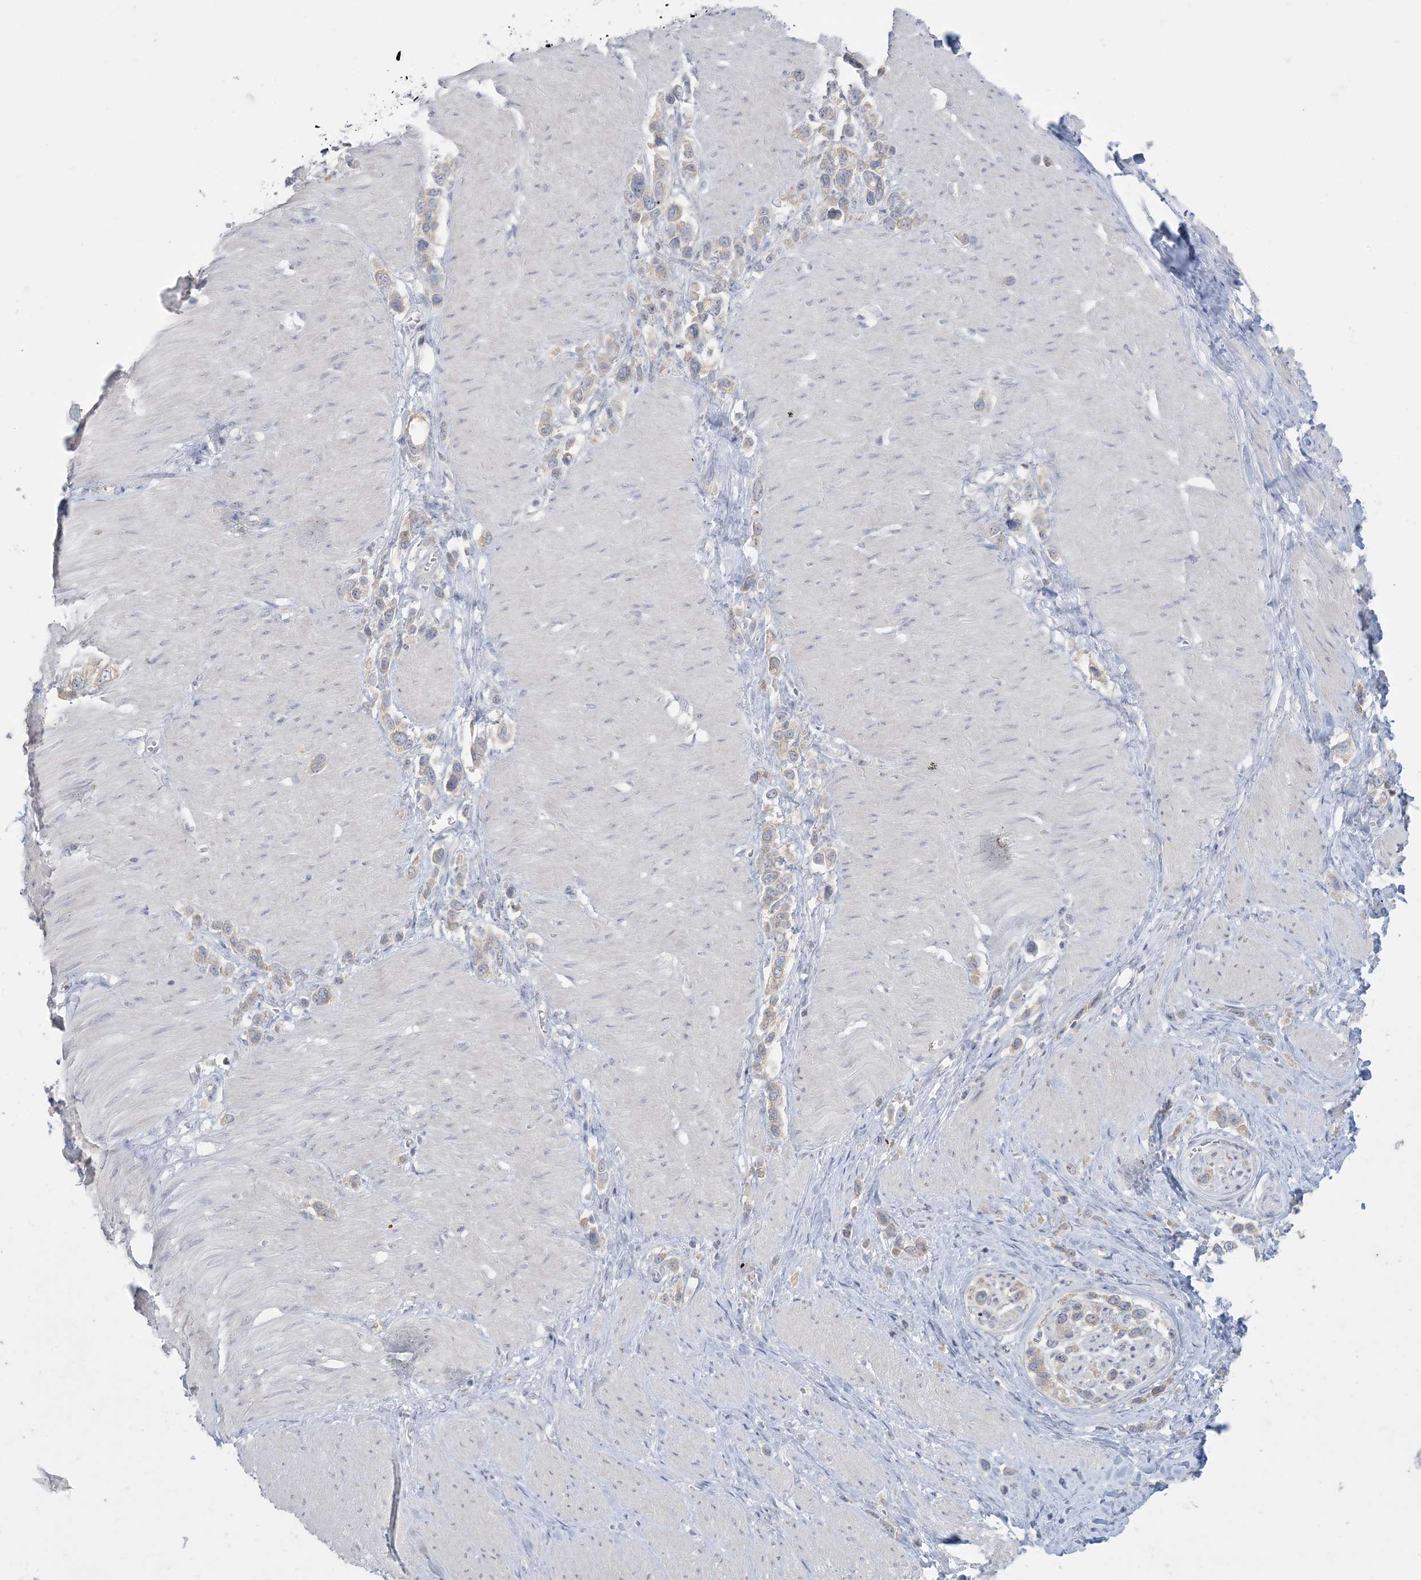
{"staining": {"intensity": "weak", "quantity": "<25%", "location": "cytoplasmic/membranous"}, "tissue": "stomach cancer", "cell_type": "Tumor cells", "image_type": "cancer", "snomed": [{"axis": "morphology", "description": "Normal tissue, NOS"}, {"axis": "morphology", "description": "Adenocarcinoma, NOS"}, {"axis": "topography", "description": "Stomach, upper"}, {"axis": "topography", "description": "Stomach"}], "caption": "This is an IHC image of stomach cancer (adenocarcinoma). There is no staining in tumor cells.", "gene": "KIF3A", "patient": {"sex": "female", "age": 65}}